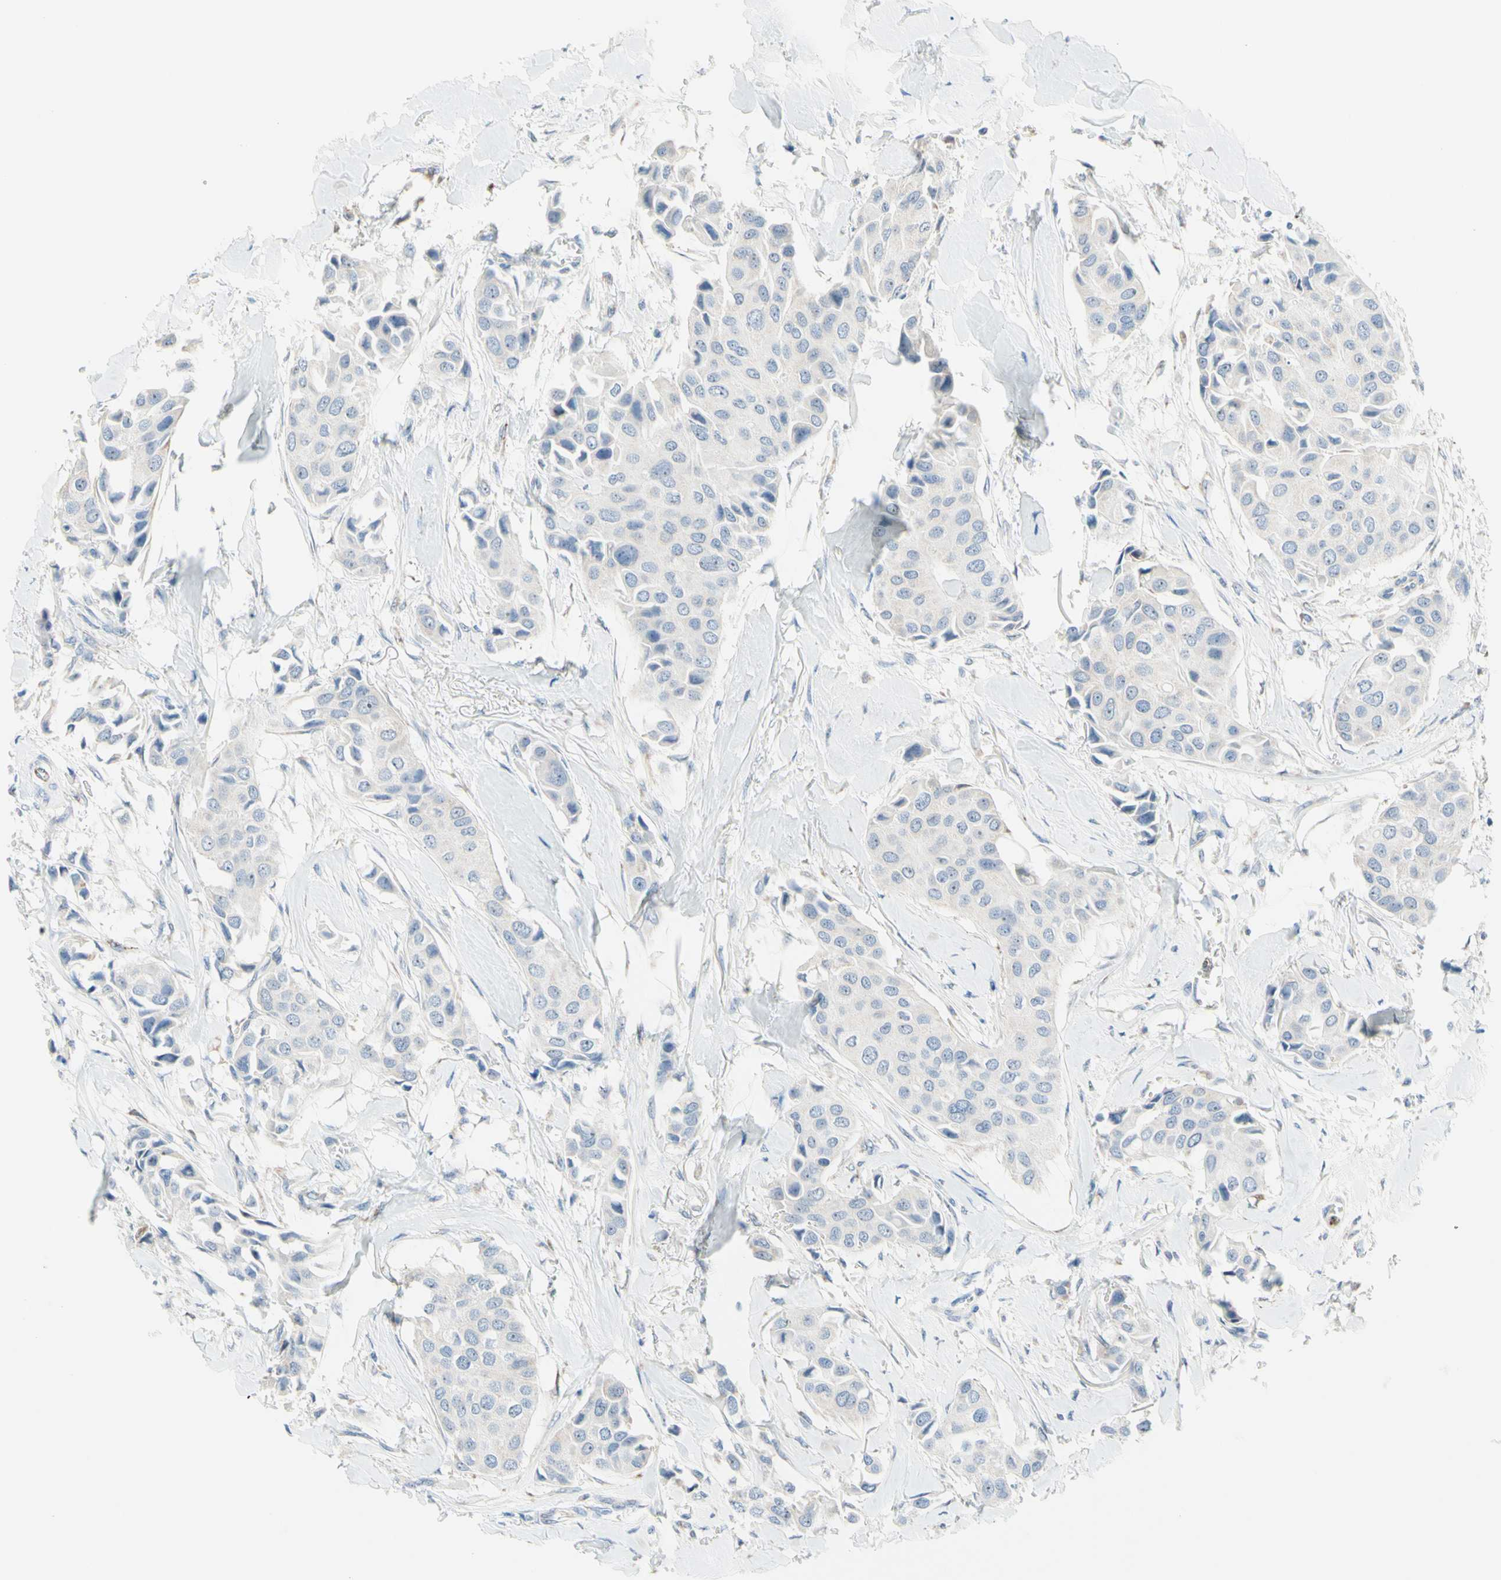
{"staining": {"intensity": "negative", "quantity": "none", "location": "none"}, "tissue": "breast cancer", "cell_type": "Tumor cells", "image_type": "cancer", "snomed": [{"axis": "morphology", "description": "Duct carcinoma"}, {"axis": "topography", "description": "Breast"}], "caption": "The image displays no staining of tumor cells in breast cancer. The staining was performed using DAB (3,3'-diaminobenzidine) to visualize the protein expression in brown, while the nuclei were stained in blue with hematoxylin (Magnification: 20x).", "gene": "CYSLTR1", "patient": {"sex": "female", "age": 80}}